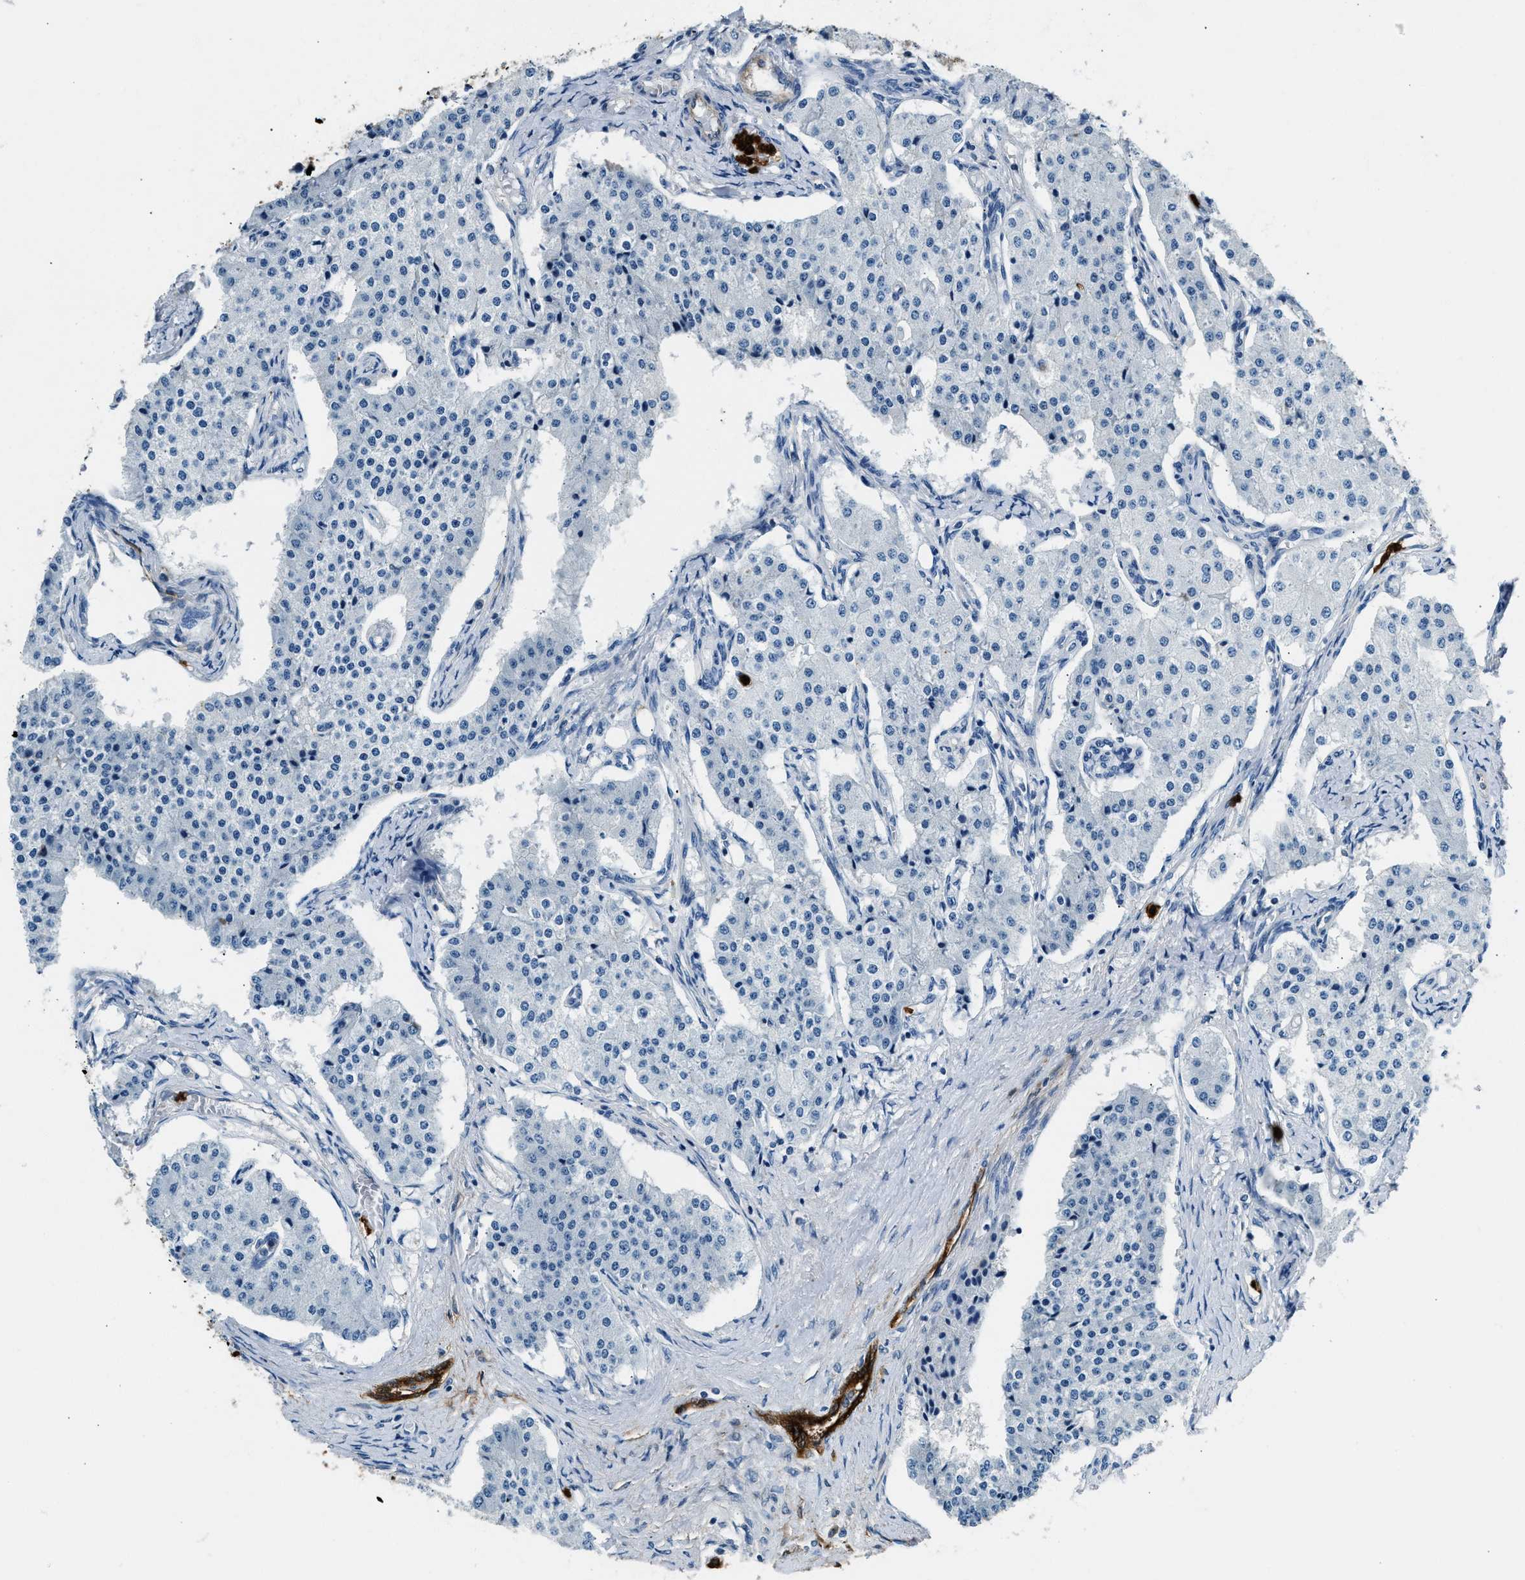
{"staining": {"intensity": "negative", "quantity": "none", "location": "none"}, "tissue": "carcinoid", "cell_type": "Tumor cells", "image_type": "cancer", "snomed": [{"axis": "morphology", "description": "Carcinoid, malignant, NOS"}, {"axis": "topography", "description": "Colon"}], "caption": "Tumor cells show no significant protein expression in carcinoid.", "gene": "ANXA3", "patient": {"sex": "female", "age": 52}}